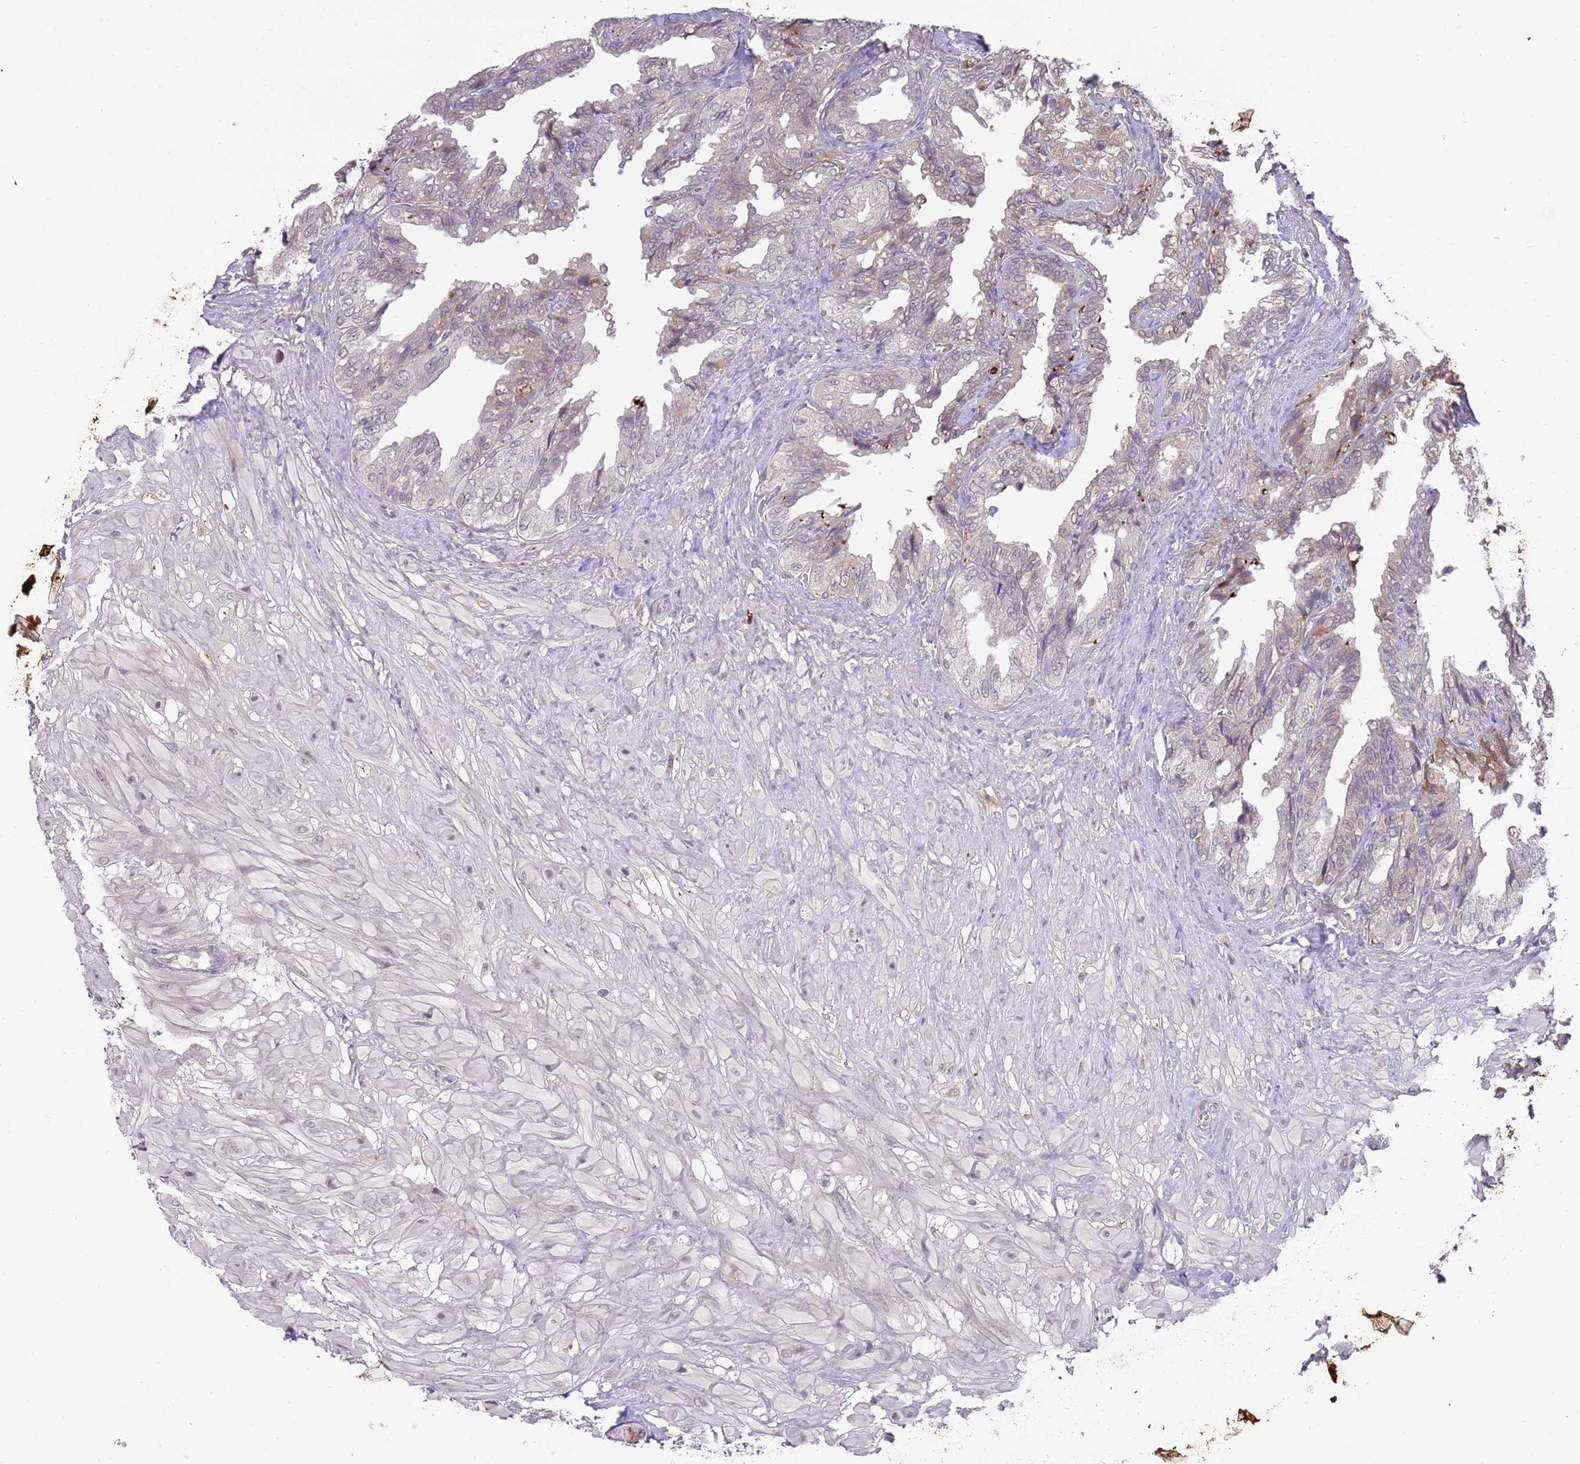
{"staining": {"intensity": "moderate", "quantity": "25%-75%", "location": "nuclear"}, "tissue": "seminal vesicle", "cell_type": "Glandular cells", "image_type": "normal", "snomed": [{"axis": "morphology", "description": "Normal tissue, NOS"}, {"axis": "topography", "description": "Seminal veicle"}, {"axis": "topography", "description": "Peripheral nerve tissue"}], "caption": "Brown immunohistochemical staining in normal seminal vesicle shows moderate nuclear positivity in approximately 25%-75% of glandular cells. The staining was performed using DAB (3,3'-diaminobenzidine), with brown indicating positive protein expression. Nuclei are stained blue with hematoxylin.", "gene": "NBPF4", "patient": {"sex": "male", "age": 60}}